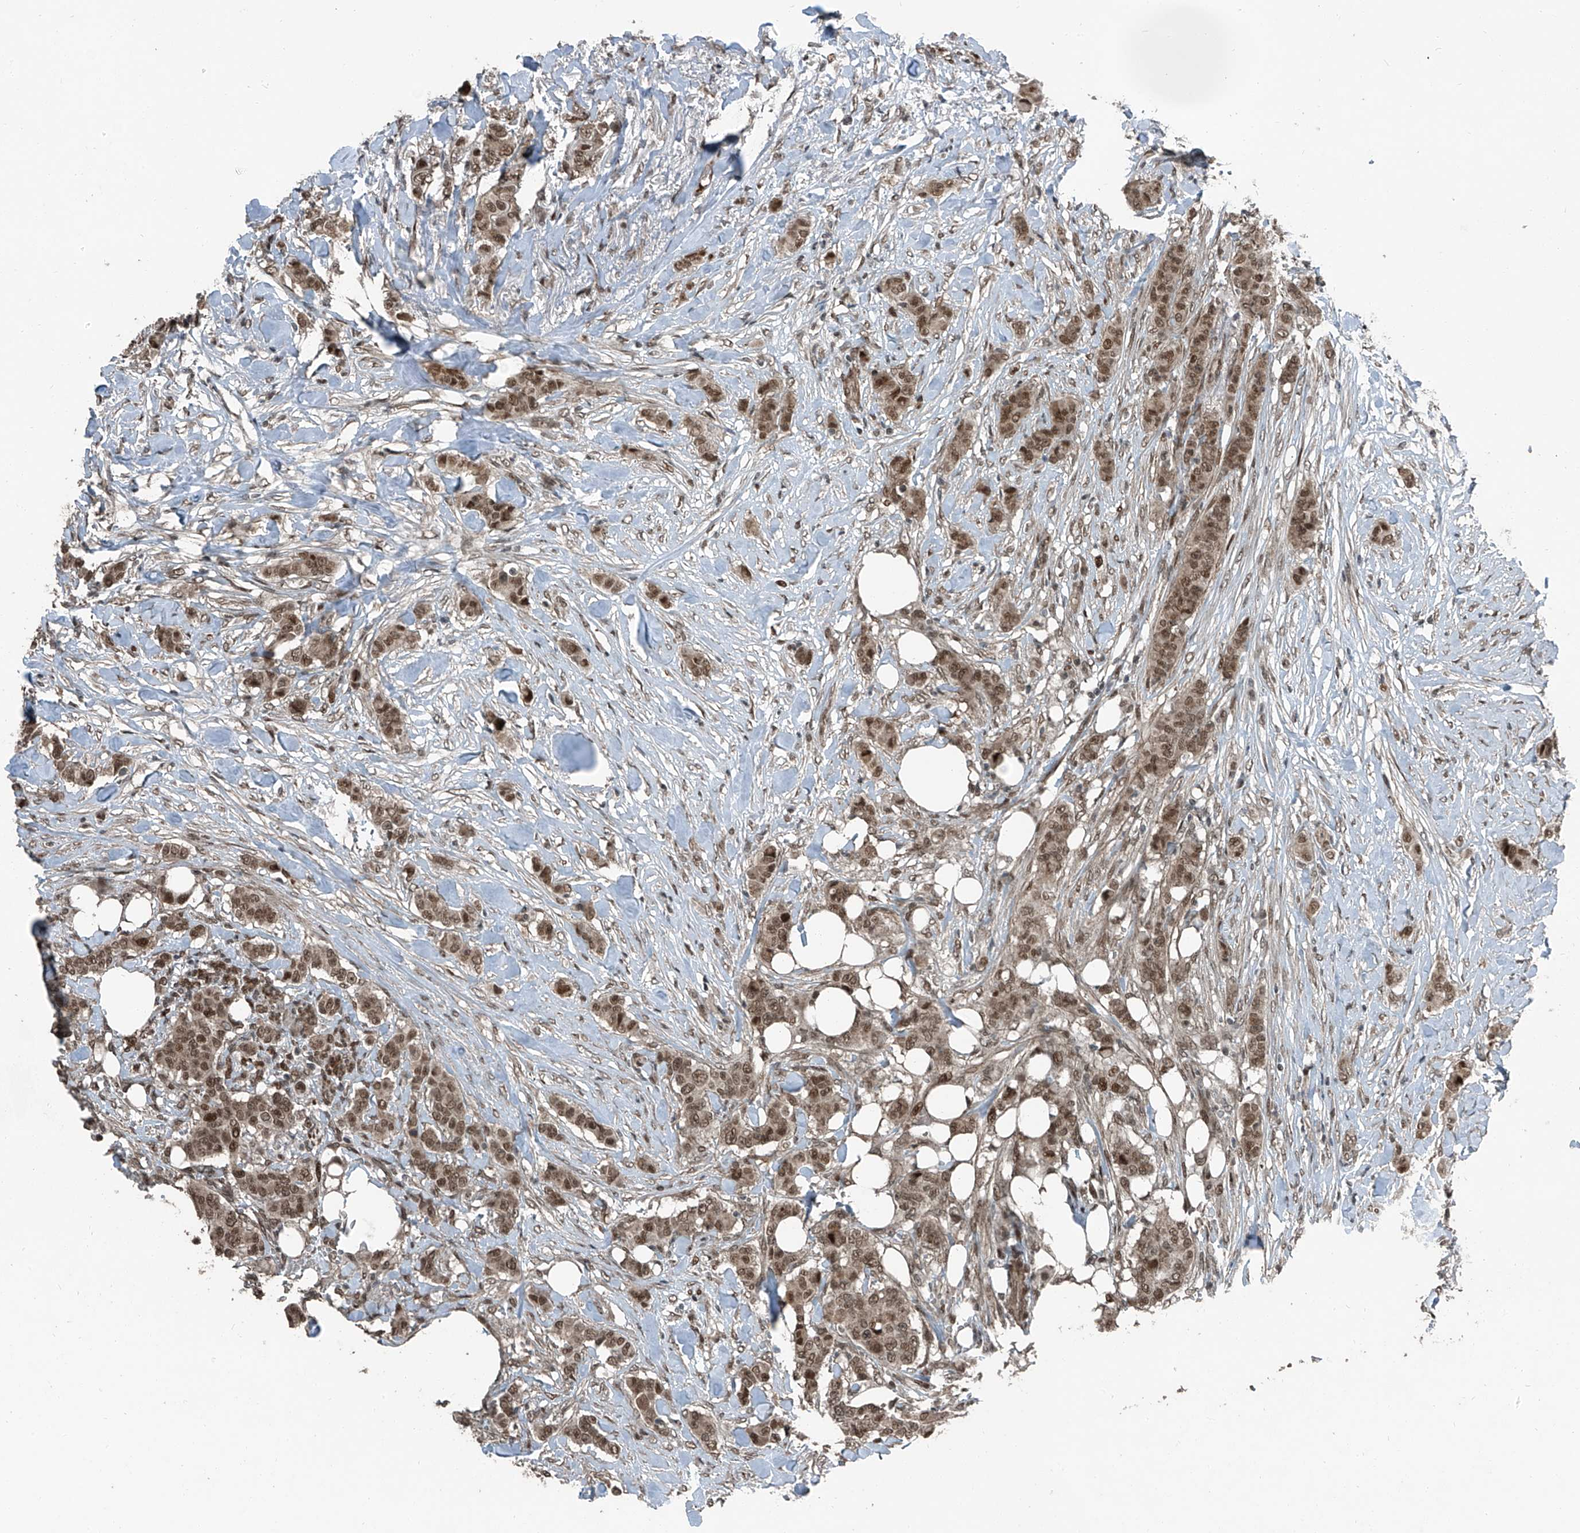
{"staining": {"intensity": "moderate", "quantity": ">75%", "location": "cytoplasmic/membranous,nuclear"}, "tissue": "breast cancer", "cell_type": "Tumor cells", "image_type": "cancer", "snomed": [{"axis": "morphology", "description": "Duct carcinoma"}, {"axis": "topography", "description": "Breast"}], "caption": "Protein staining of intraductal carcinoma (breast) tissue displays moderate cytoplasmic/membranous and nuclear staining in about >75% of tumor cells.", "gene": "ZNF570", "patient": {"sex": "female", "age": 40}}